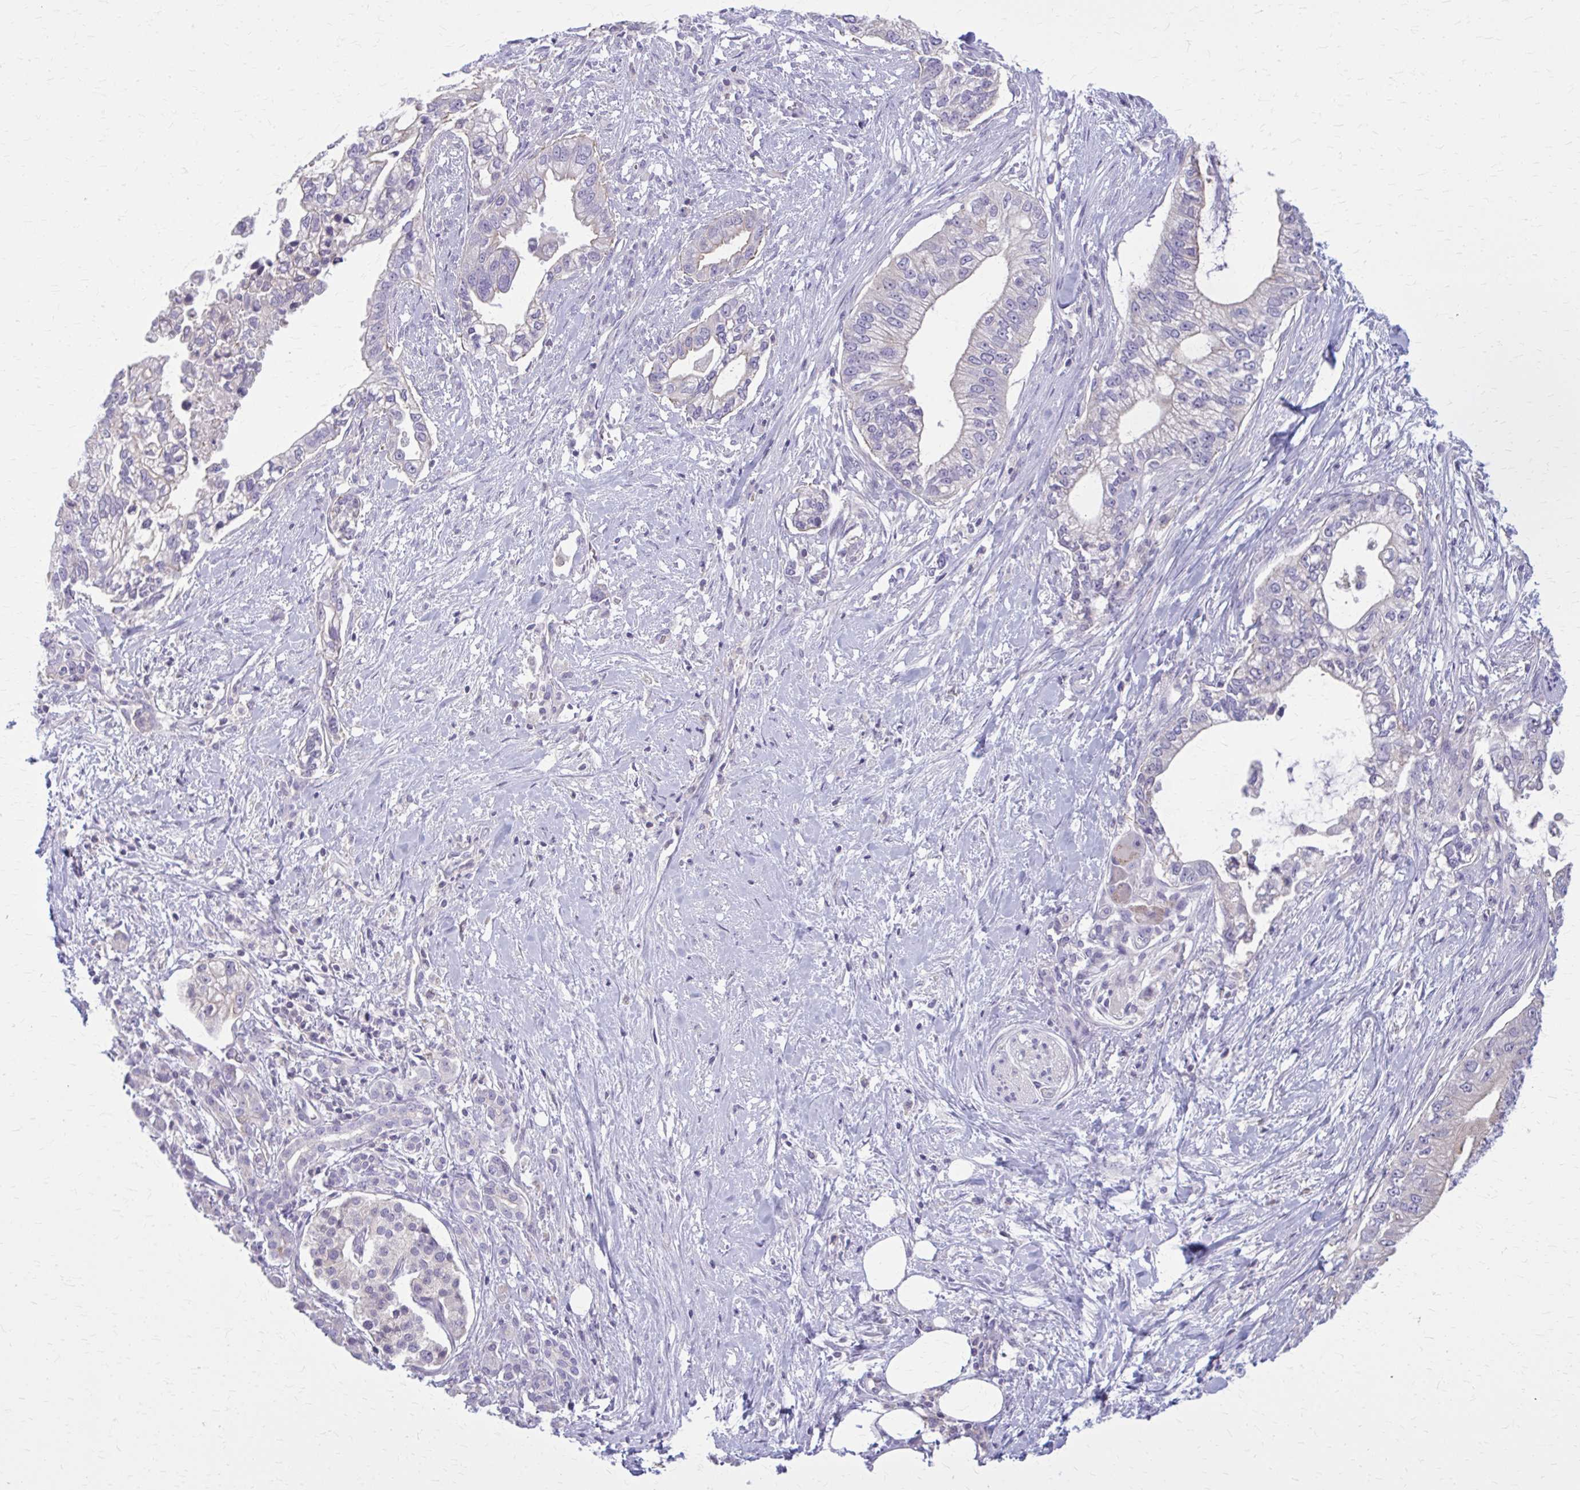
{"staining": {"intensity": "negative", "quantity": "none", "location": "none"}, "tissue": "pancreatic cancer", "cell_type": "Tumor cells", "image_type": "cancer", "snomed": [{"axis": "morphology", "description": "Adenocarcinoma, NOS"}, {"axis": "topography", "description": "Pancreas"}], "caption": "Tumor cells show no significant positivity in pancreatic adenocarcinoma. The staining was performed using DAB to visualize the protein expression in brown, while the nuclei were stained in blue with hematoxylin (Magnification: 20x).", "gene": "OR4A47", "patient": {"sex": "male", "age": 70}}